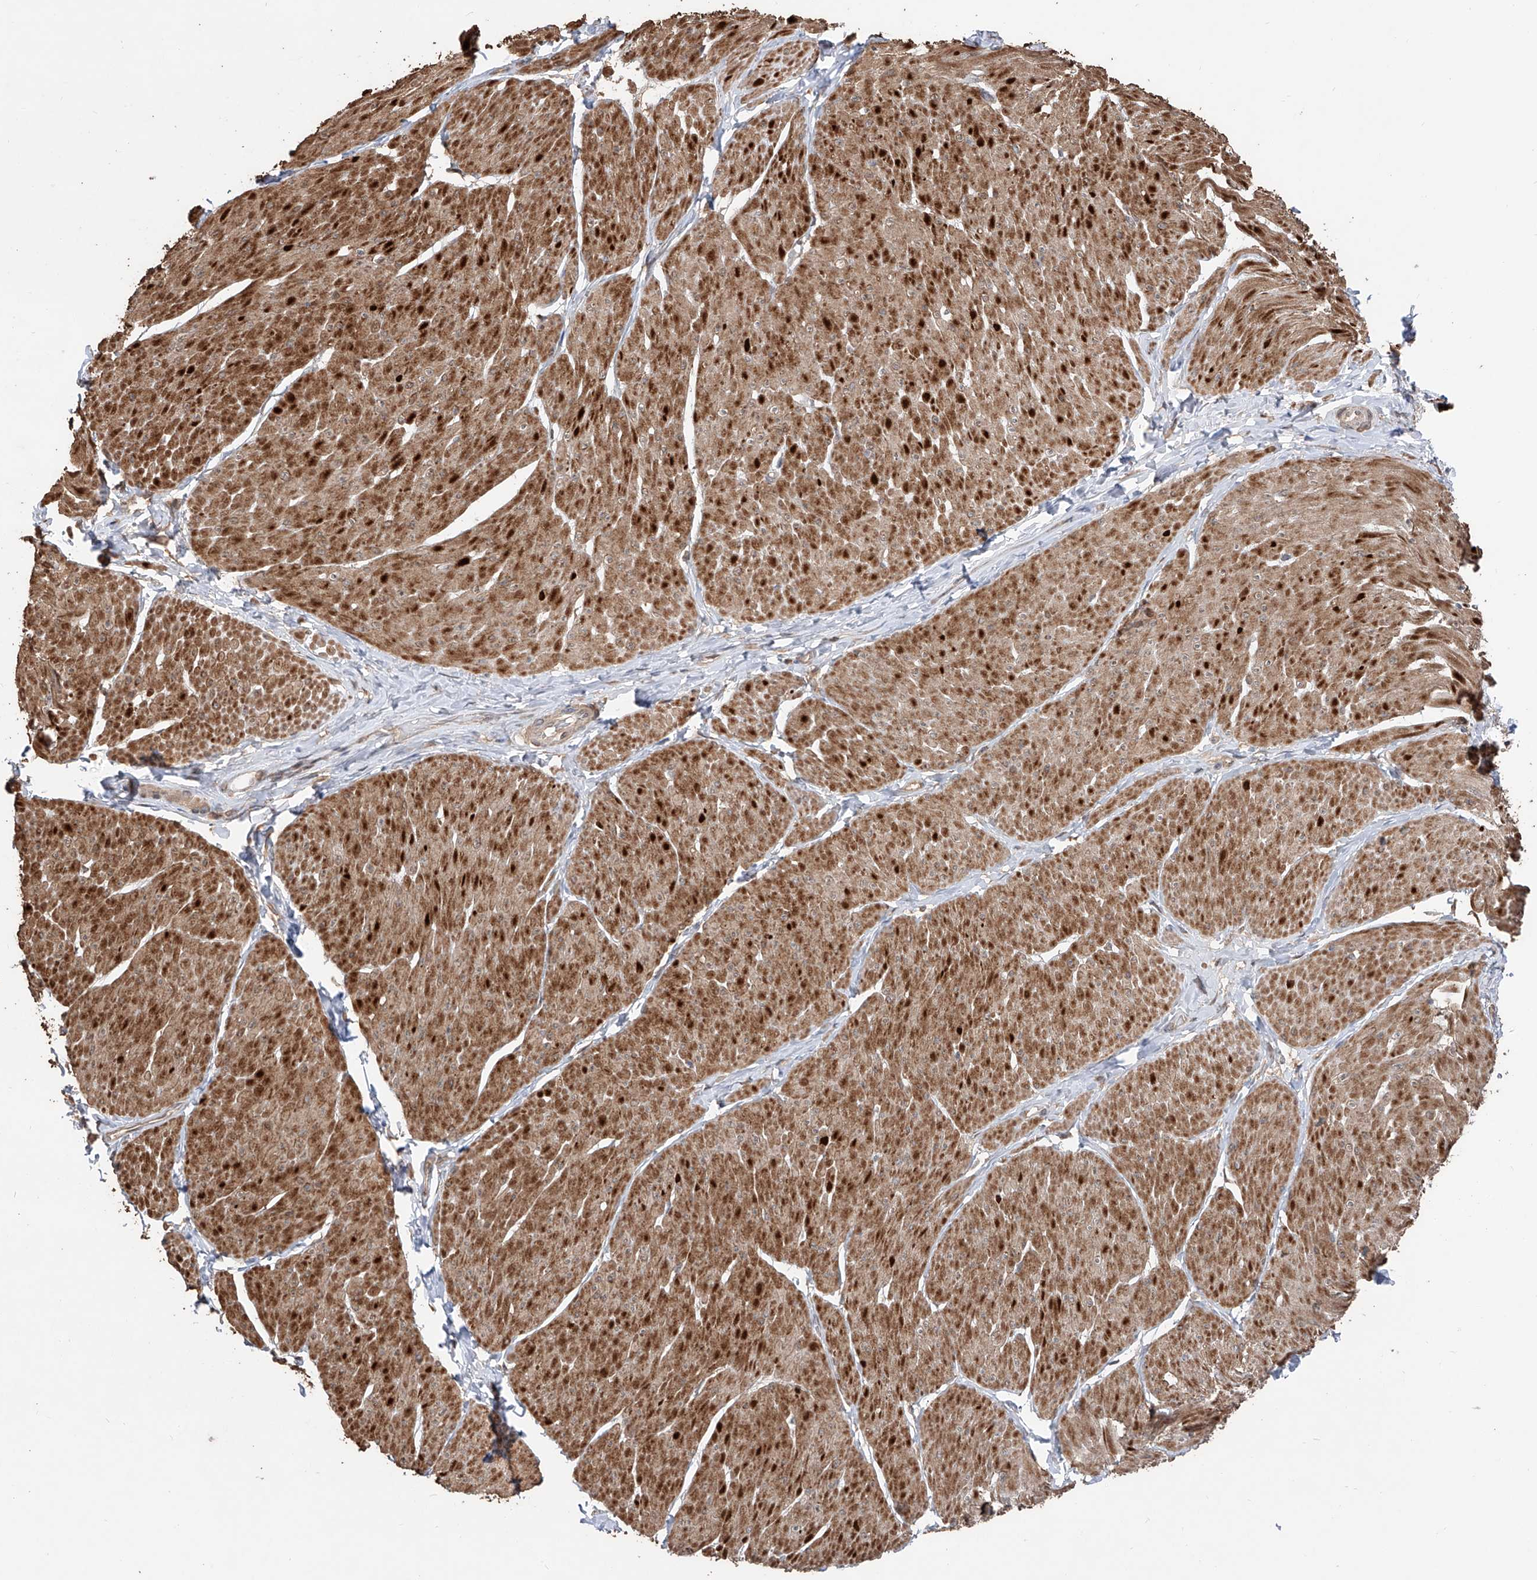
{"staining": {"intensity": "moderate", "quantity": ">75%", "location": "cytoplasmic/membranous"}, "tissue": "smooth muscle", "cell_type": "Smooth muscle cells", "image_type": "normal", "snomed": [{"axis": "morphology", "description": "Urothelial carcinoma, High grade"}, {"axis": "topography", "description": "Urinary bladder"}], "caption": "This micrograph demonstrates immunohistochemistry staining of benign human smooth muscle, with medium moderate cytoplasmic/membranous staining in approximately >75% of smooth muscle cells.", "gene": "FAM135A", "patient": {"sex": "male", "age": 46}}